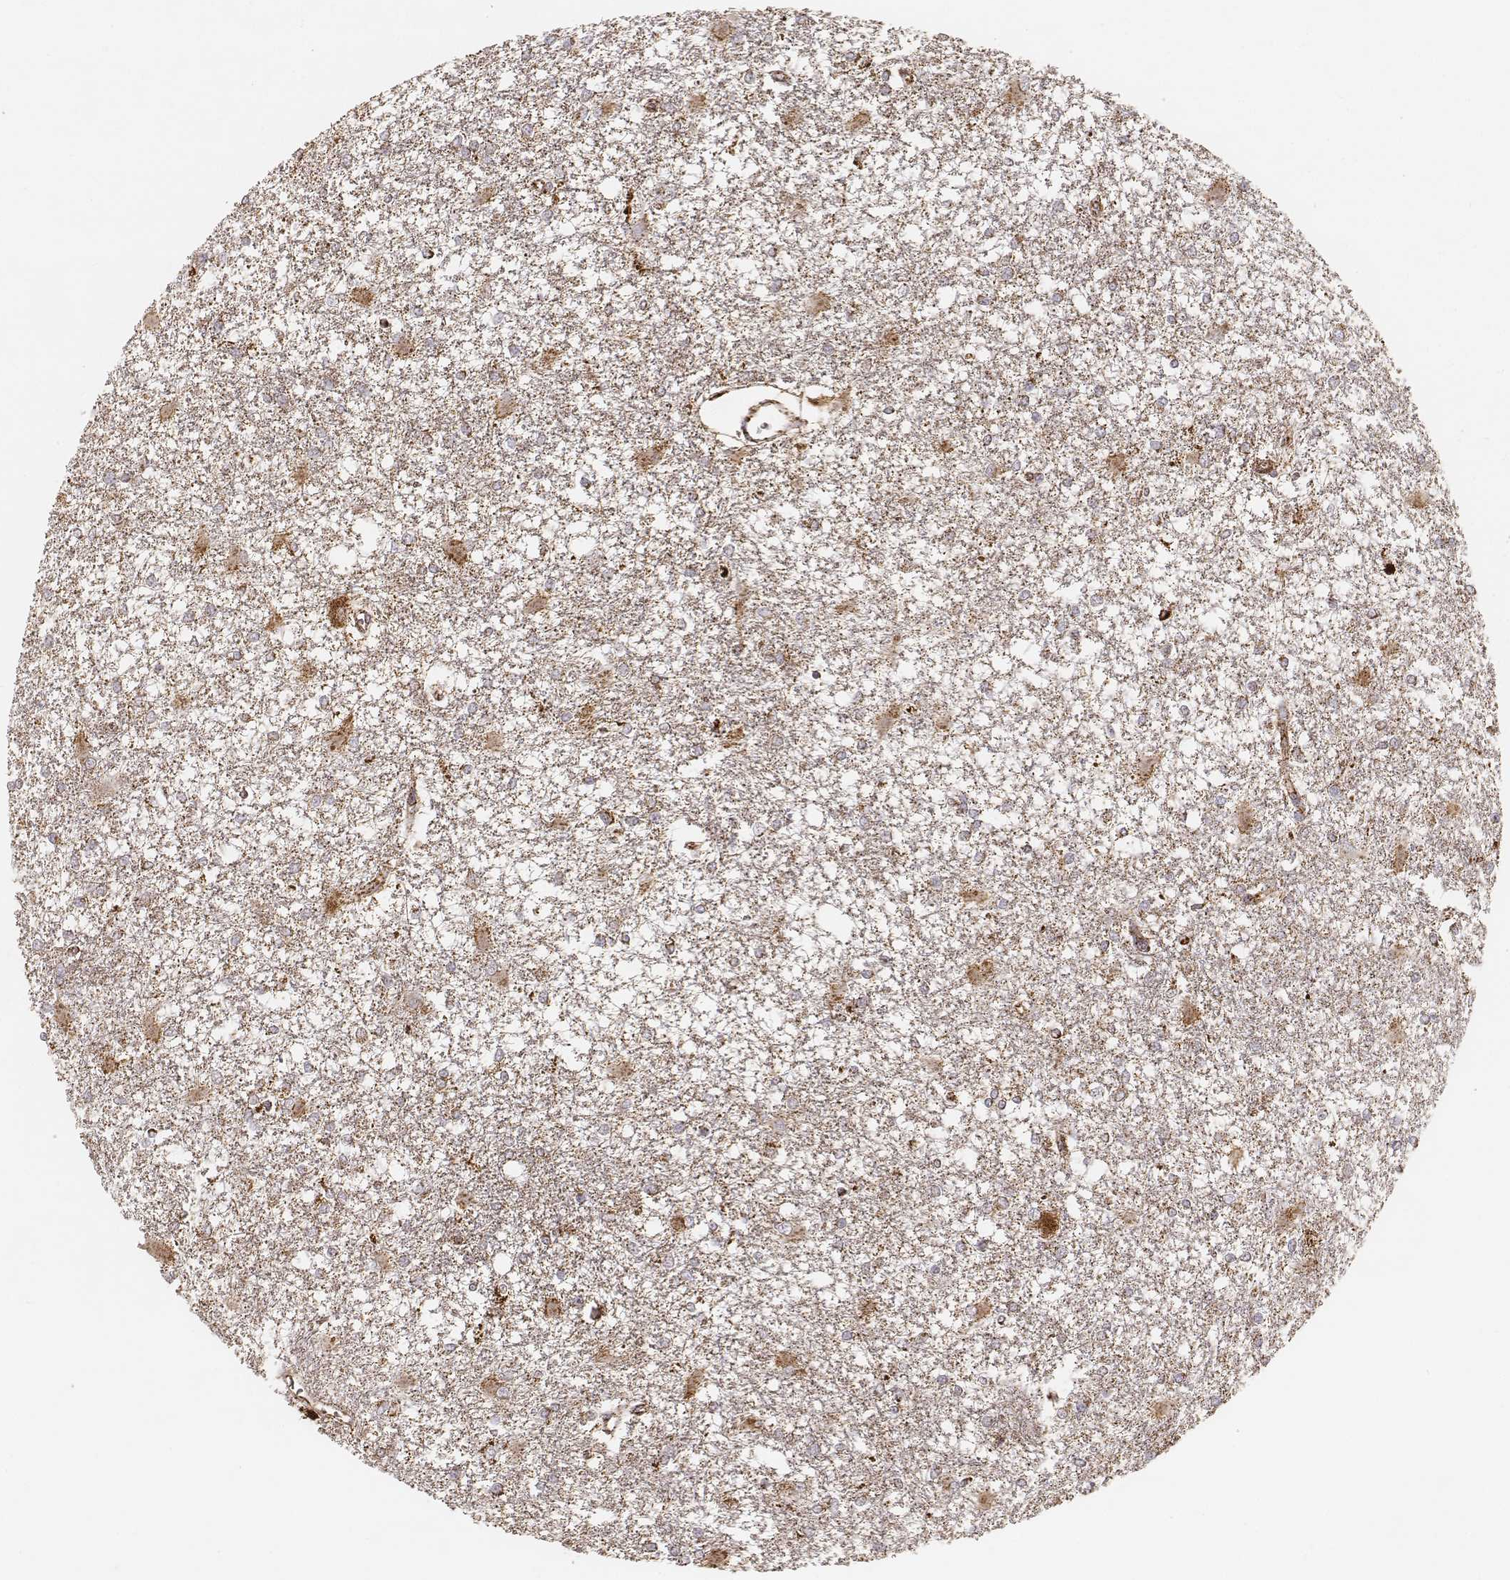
{"staining": {"intensity": "moderate", "quantity": ">75%", "location": "cytoplasmic/membranous"}, "tissue": "glioma", "cell_type": "Tumor cells", "image_type": "cancer", "snomed": [{"axis": "morphology", "description": "Glioma, malignant, High grade"}, {"axis": "topography", "description": "Cerebral cortex"}], "caption": "Immunohistochemistry image of neoplastic tissue: glioma stained using immunohistochemistry reveals medium levels of moderate protein expression localized specifically in the cytoplasmic/membranous of tumor cells, appearing as a cytoplasmic/membranous brown color.", "gene": "CS", "patient": {"sex": "male", "age": 79}}